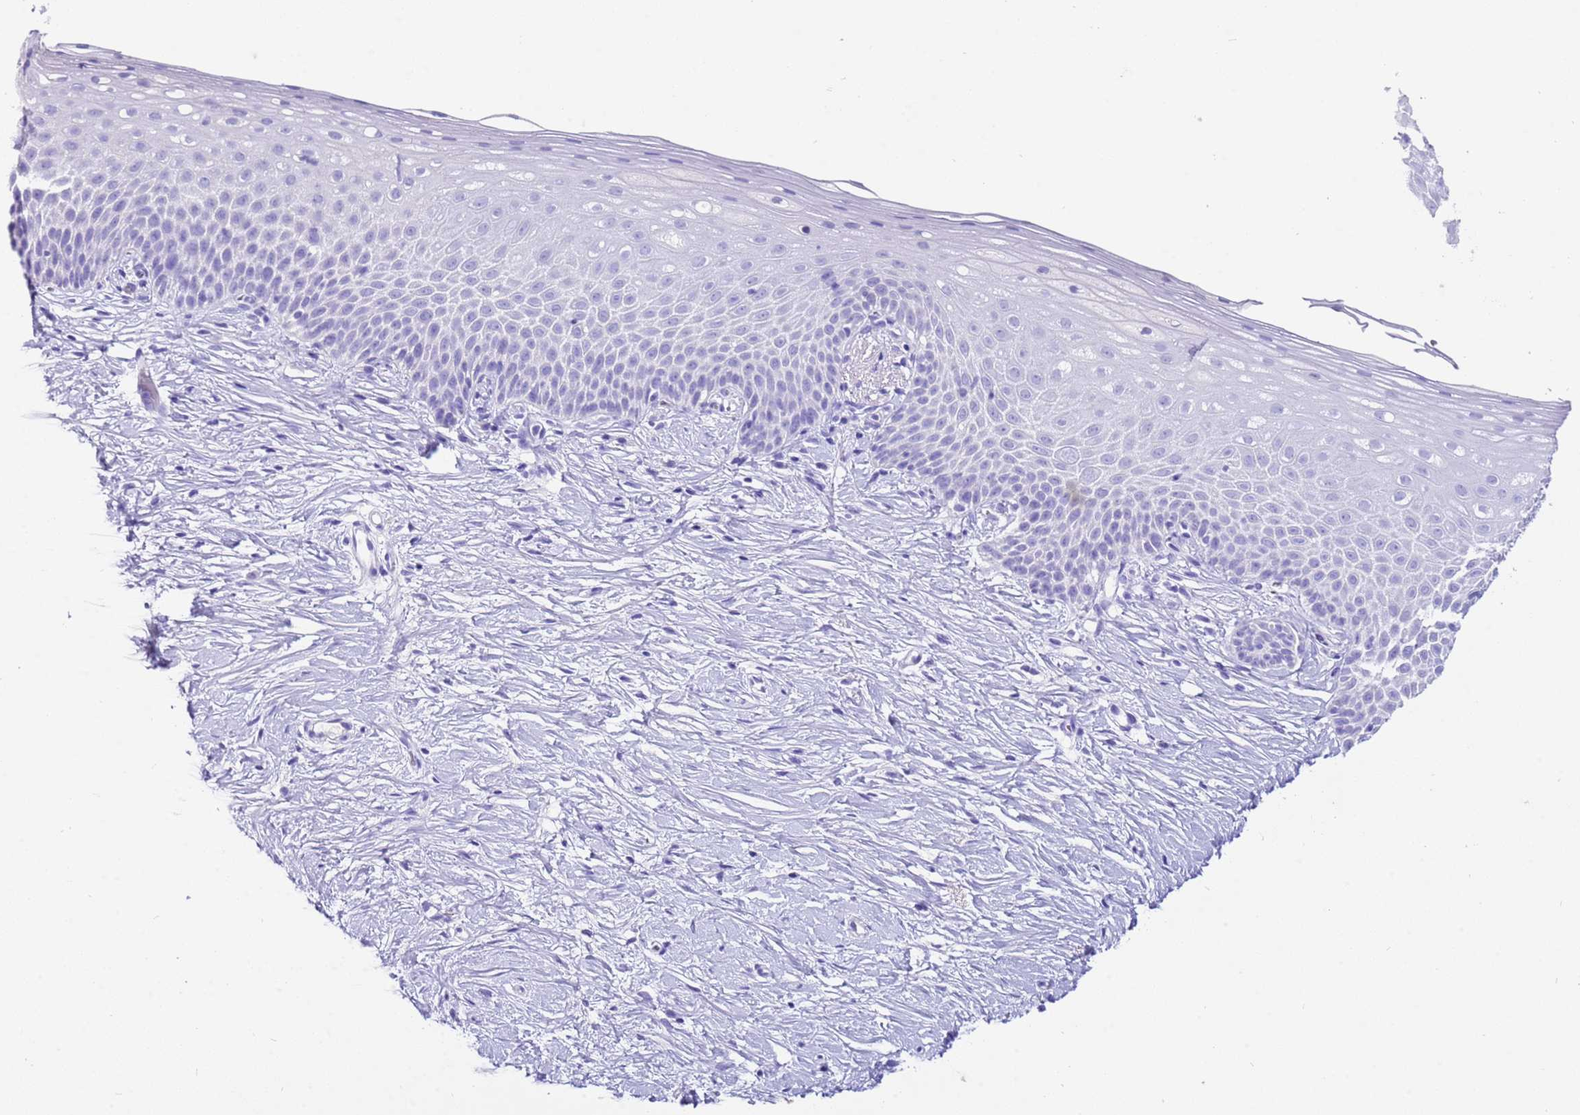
{"staining": {"intensity": "negative", "quantity": "none", "location": "none"}, "tissue": "cervix", "cell_type": "Glandular cells", "image_type": "normal", "snomed": [{"axis": "morphology", "description": "Normal tissue, NOS"}, {"axis": "topography", "description": "Cervix"}], "caption": "IHC photomicrograph of normal cervix stained for a protein (brown), which reveals no staining in glandular cells.", "gene": "CPB1", "patient": {"sex": "female", "age": 57}}